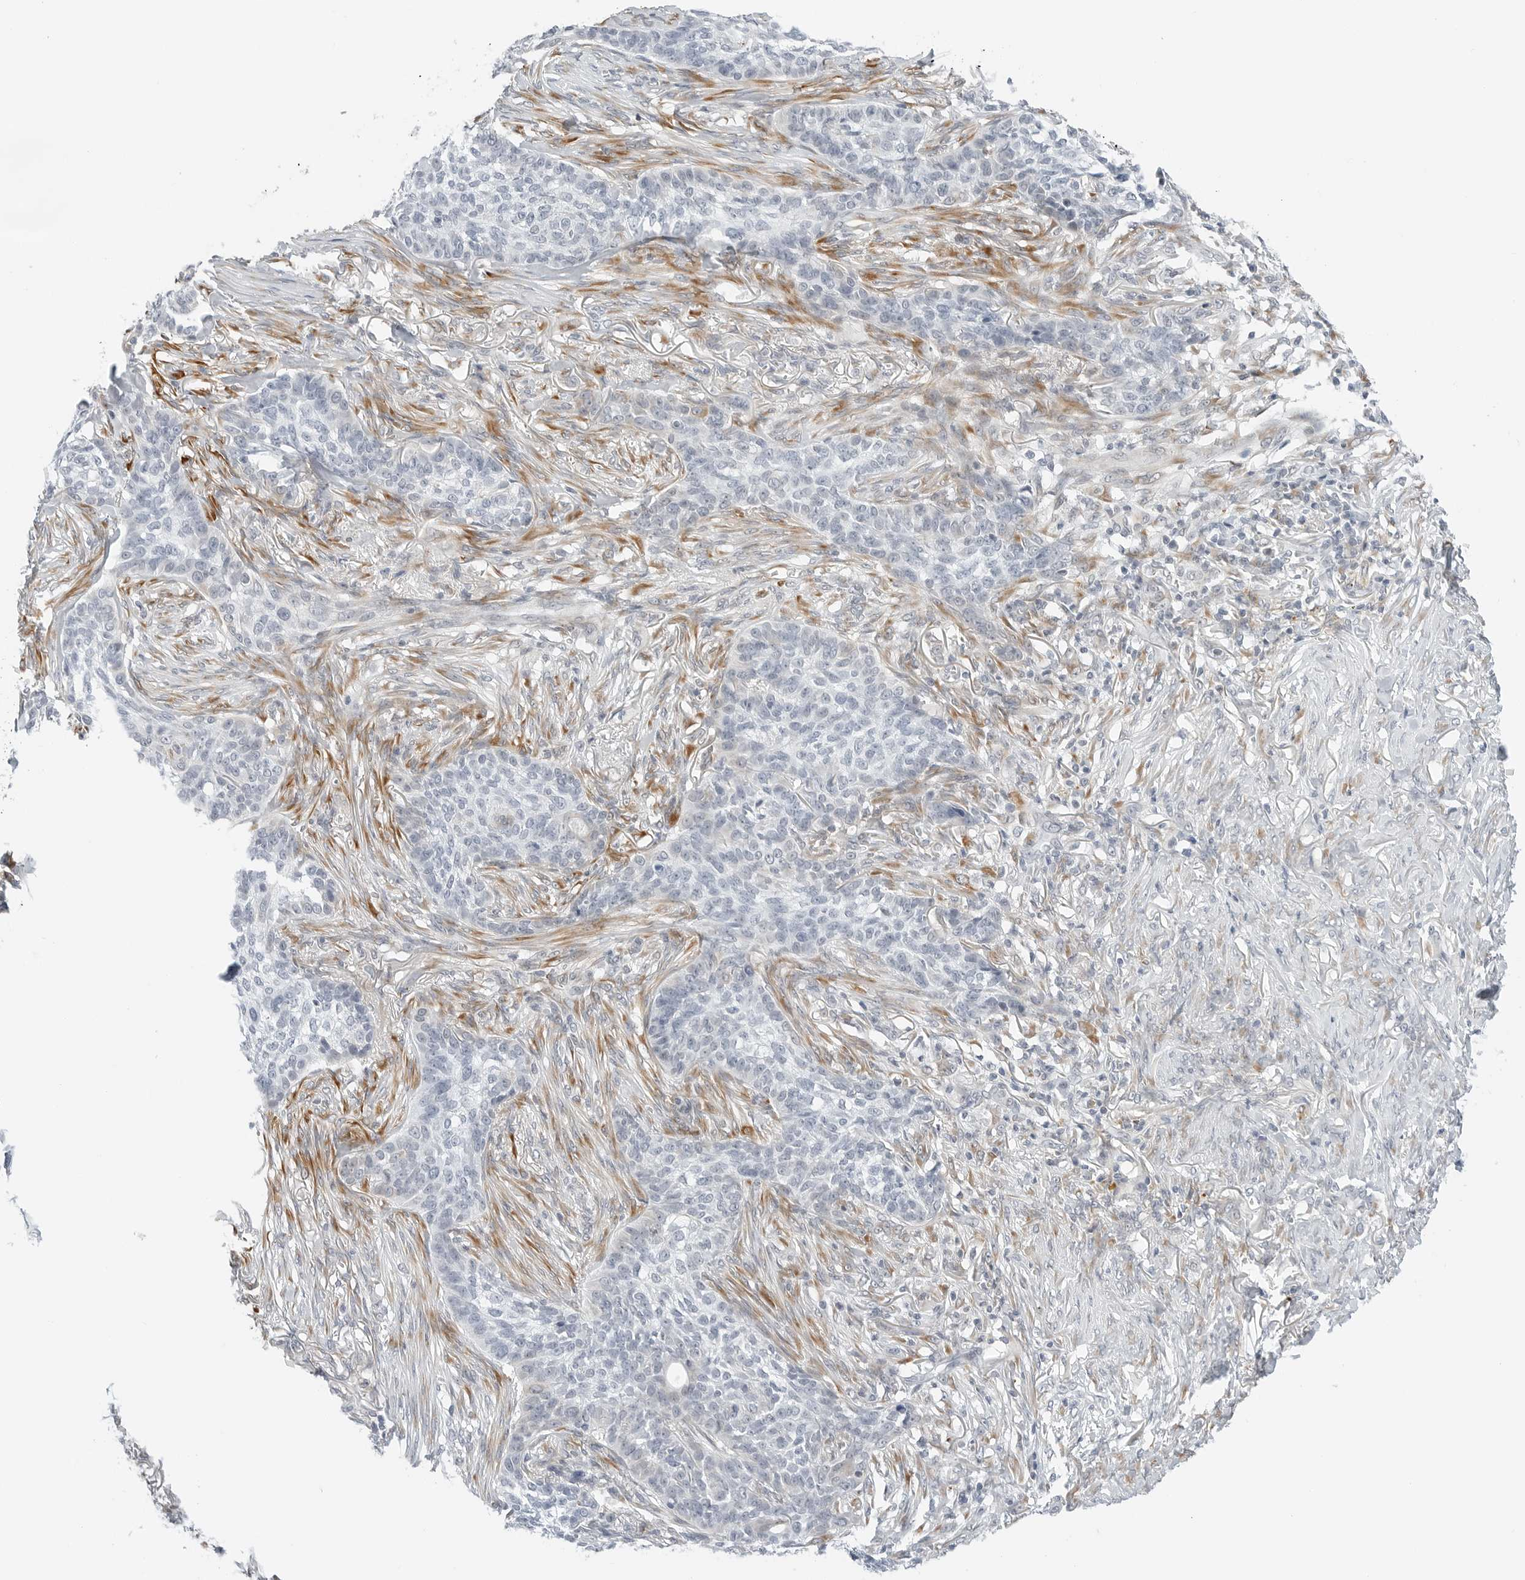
{"staining": {"intensity": "negative", "quantity": "none", "location": "none"}, "tissue": "skin cancer", "cell_type": "Tumor cells", "image_type": "cancer", "snomed": [{"axis": "morphology", "description": "Basal cell carcinoma"}, {"axis": "topography", "description": "Skin"}], "caption": "Human basal cell carcinoma (skin) stained for a protein using IHC exhibits no positivity in tumor cells.", "gene": "TSEN2", "patient": {"sex": "male", "age": 85}}